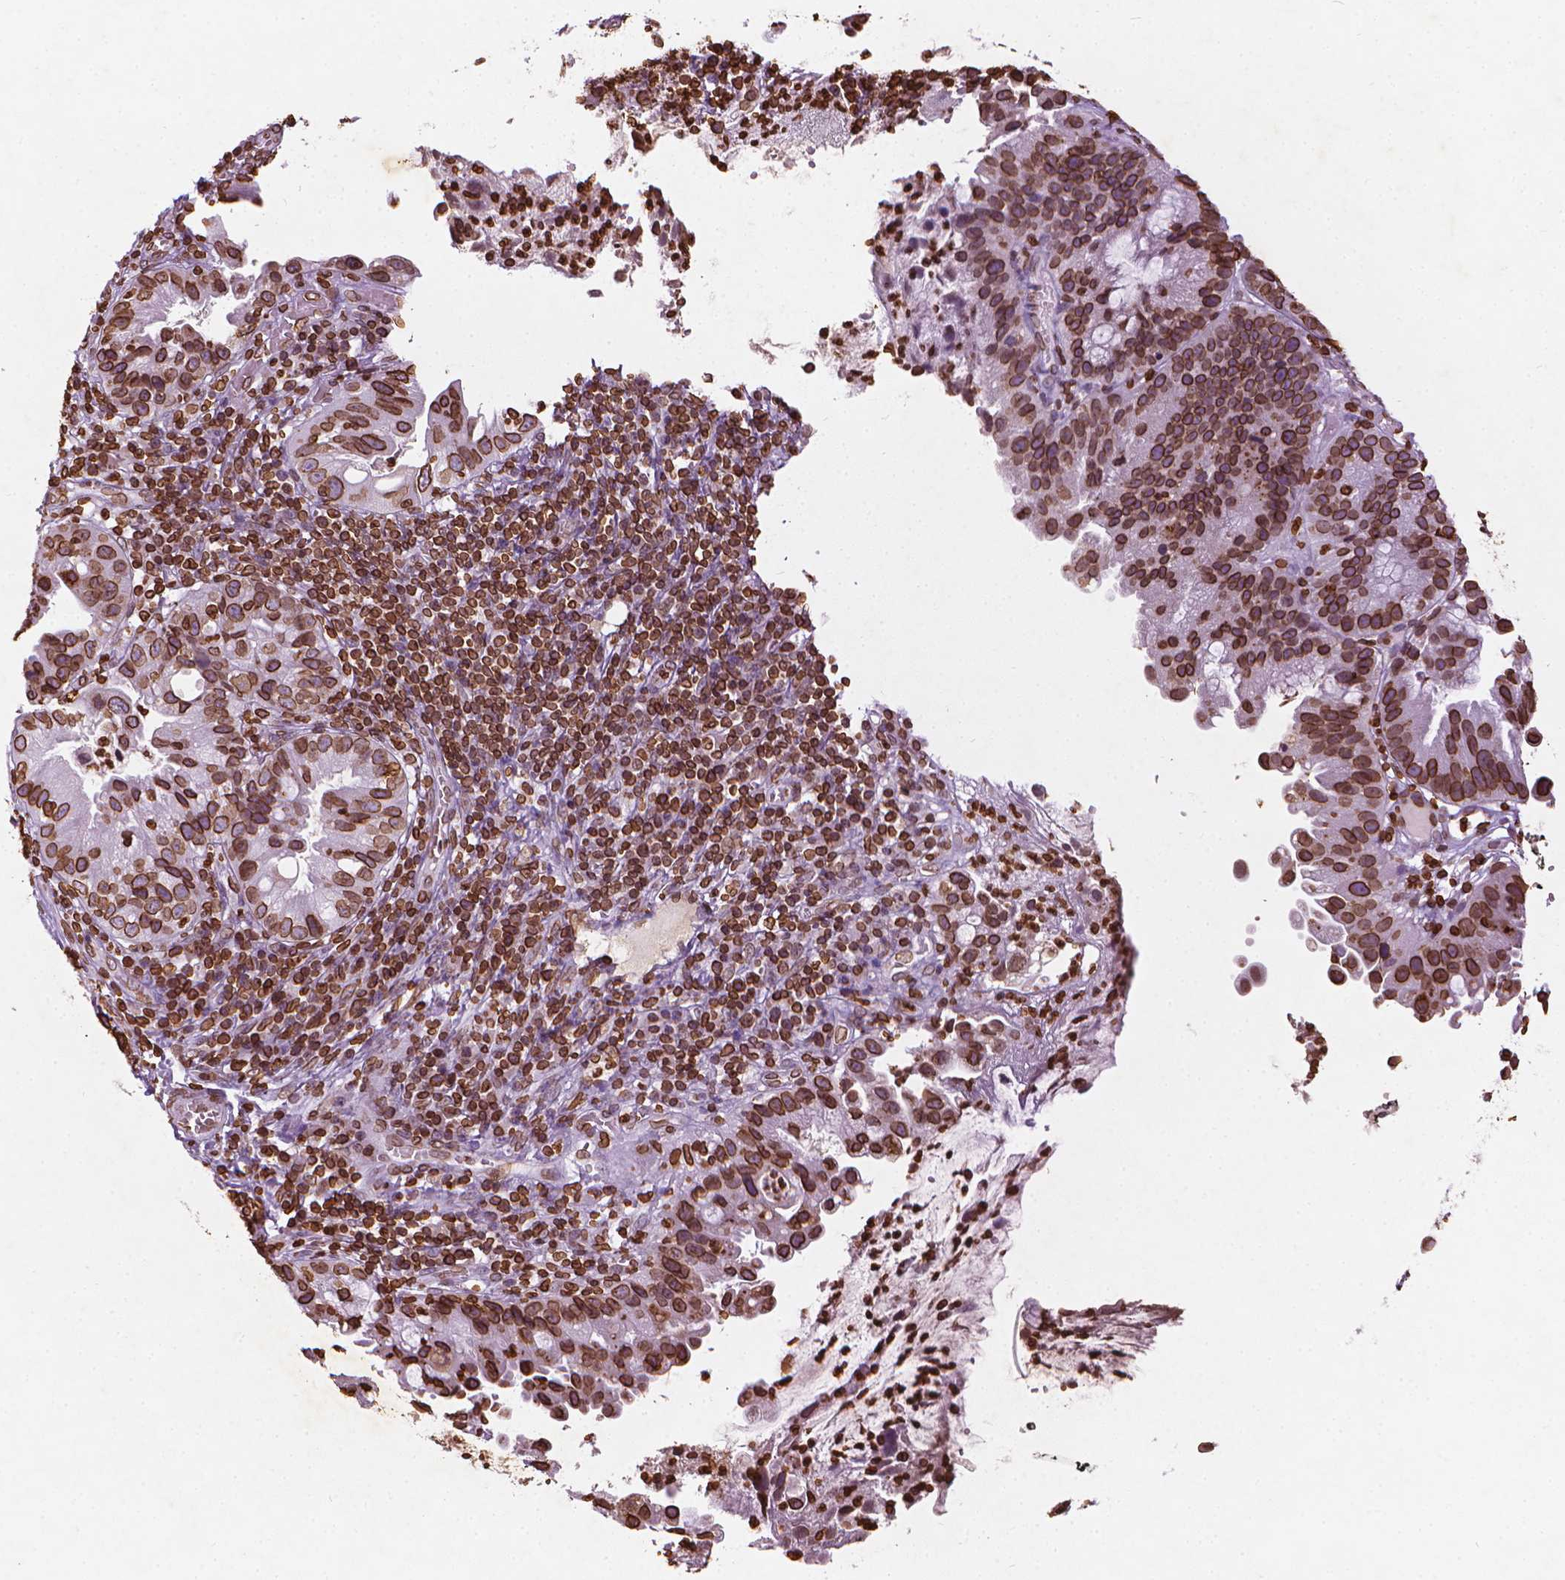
{"staining": {"intensity": "strong", "quantity": ">75%", "location": "cytoplasmic/membranous,nuclear"}, "tissue": "cervical cancer", "cell_type": "Tumor cells", "image_type": "cancer", "snomed": [{"axis": "morphology", "description": "Adenocarcinoma, NOS"}, {"axis": "topography", "description": "Cervix"}], "caption": "Strong cytoplasmic/membranous and nuclear expression is seen in approximately >75% of tumor cells in adenocarcinoma (cervical).", "gene": "LMNB1", "patient": {"sex": "female", "age": 34}}